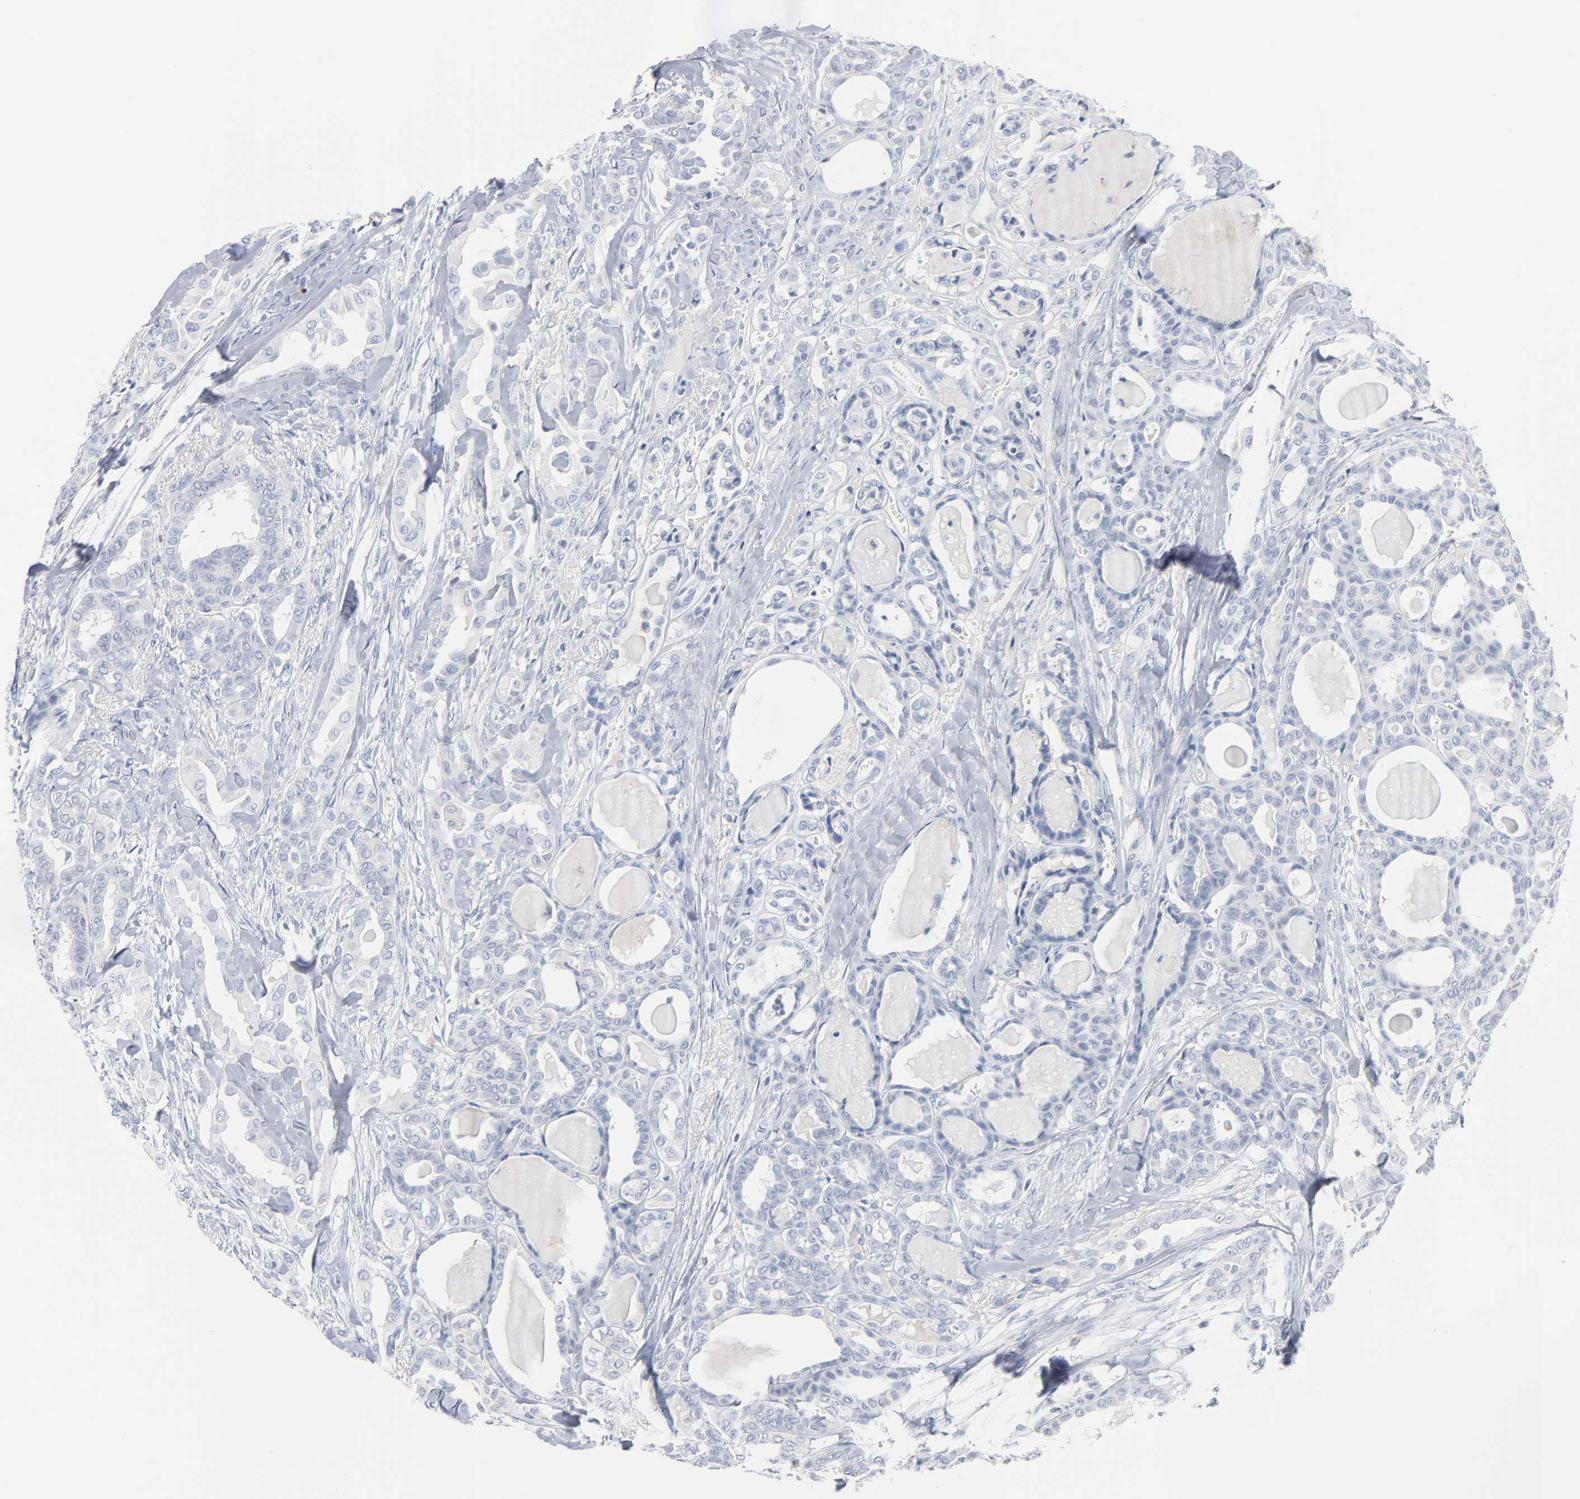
{"staining": {"intensity": "negative", "quantity": "none", "location": "none"}, "tissue": "thyroid cancer", "cell_type": "Tumor cells", "image_type": "cancer", "snomed": [{"axis": "morphology", "description": "Carcinoma, NOS"}, {"axis": "topography", "description": "Thyroid gland"}], "caption": "This is an immunohistochemistry (IHC) micrograph of human thyroid cancer (carcinoma). There is no positivity in tumor cells.", "gene": "PTK2B", "patient": {"sex": "female", "age": 91}}